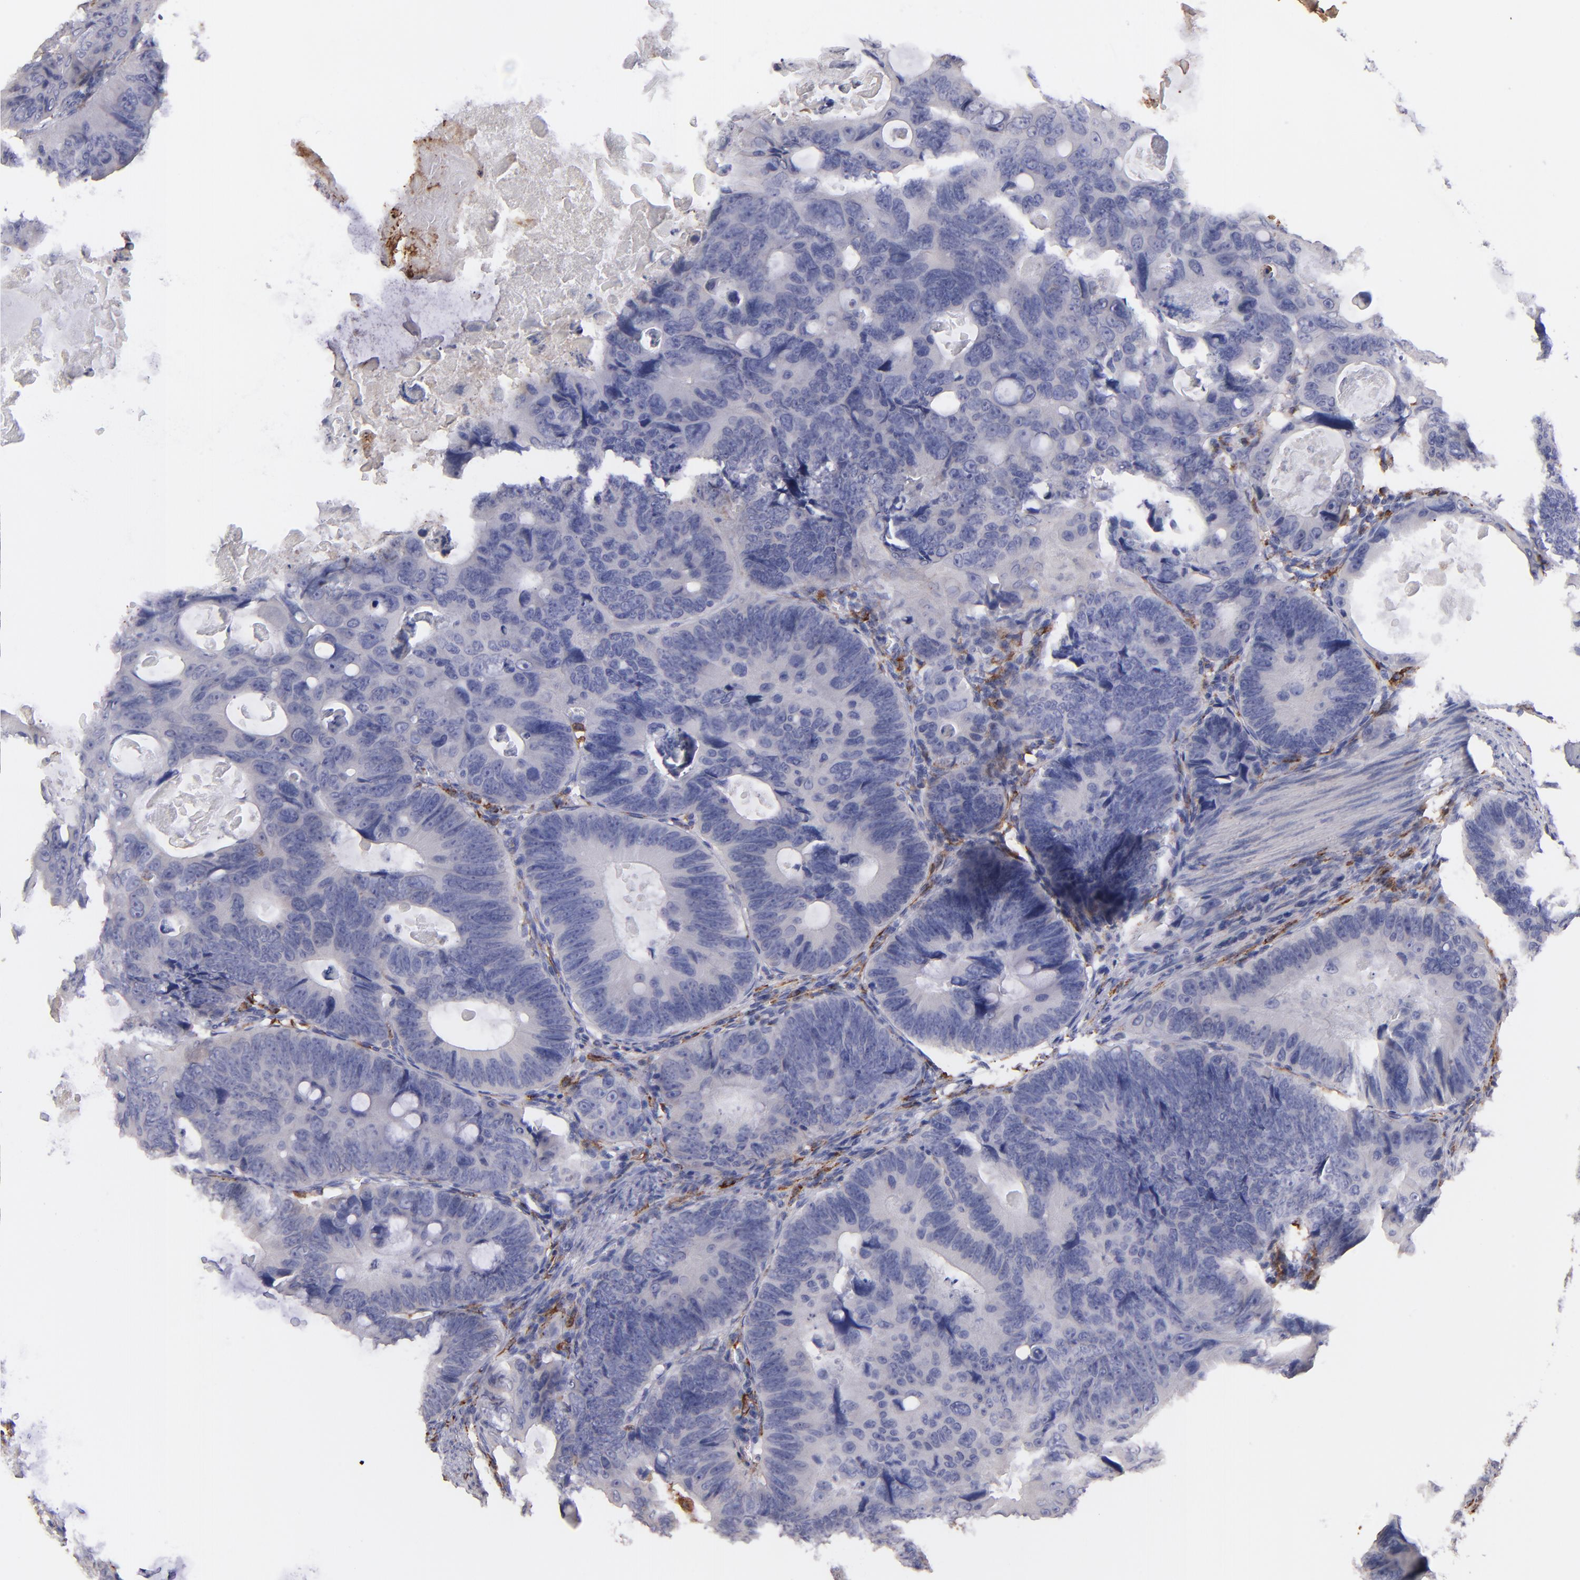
{"staining": {"intensity": "negative", "quantity": "none", "location": "none"}, "tissue": "colorectal cancer", "cell_type": "Tumor cells", "image_type": "cancer", "snomed": [{"axis": "morphology", "description": "Adenocarcinoma, NOS"}, {"axis": "topography", "description": "Colon"}], "caption": "The IHC micrograph has no significant expression in tumor cells of colorectal adenocarcinoma tissue.", "gene": "C1QA", "patient": {"sex": "female", "age": 55}}